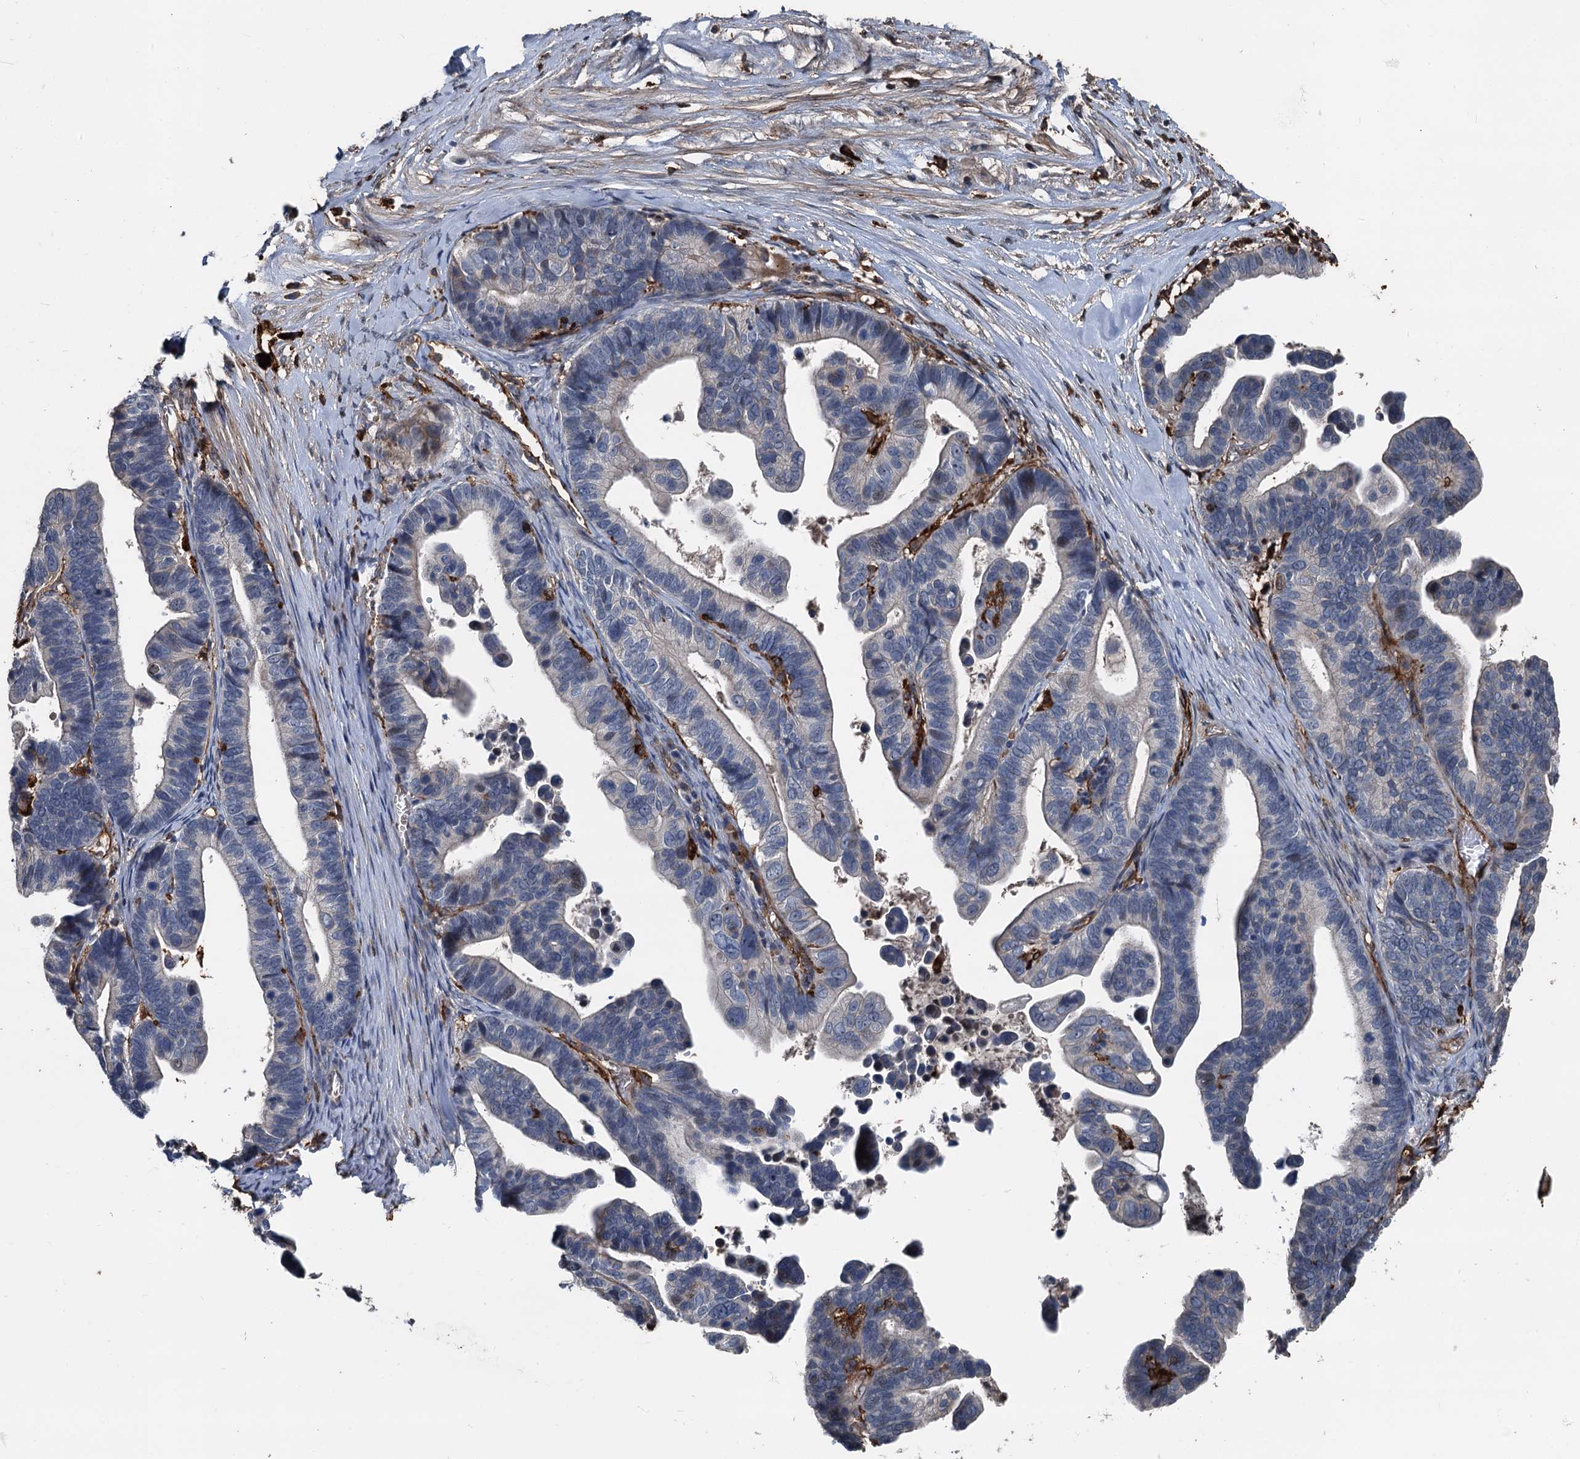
{"staining": {"intensity": "negative", "quantity": "none", "location": "none"}, "tissue": "ovarian cancer", "cell_type": "Tumor cells", "image_type": "cancer", "snomed": [{"axis": "morphology", "description": "Cystadenocarcinoma, serous, NOS"}, {"axis": "topography", "description": "Ovary"}], "caption": "Image shows no significant protein staining in tumor cells of ovarian cancer (serous cystadenocarcinoma).", "gene": "PLEKHO2", "patient": {"sex": "female", "age": 56}}